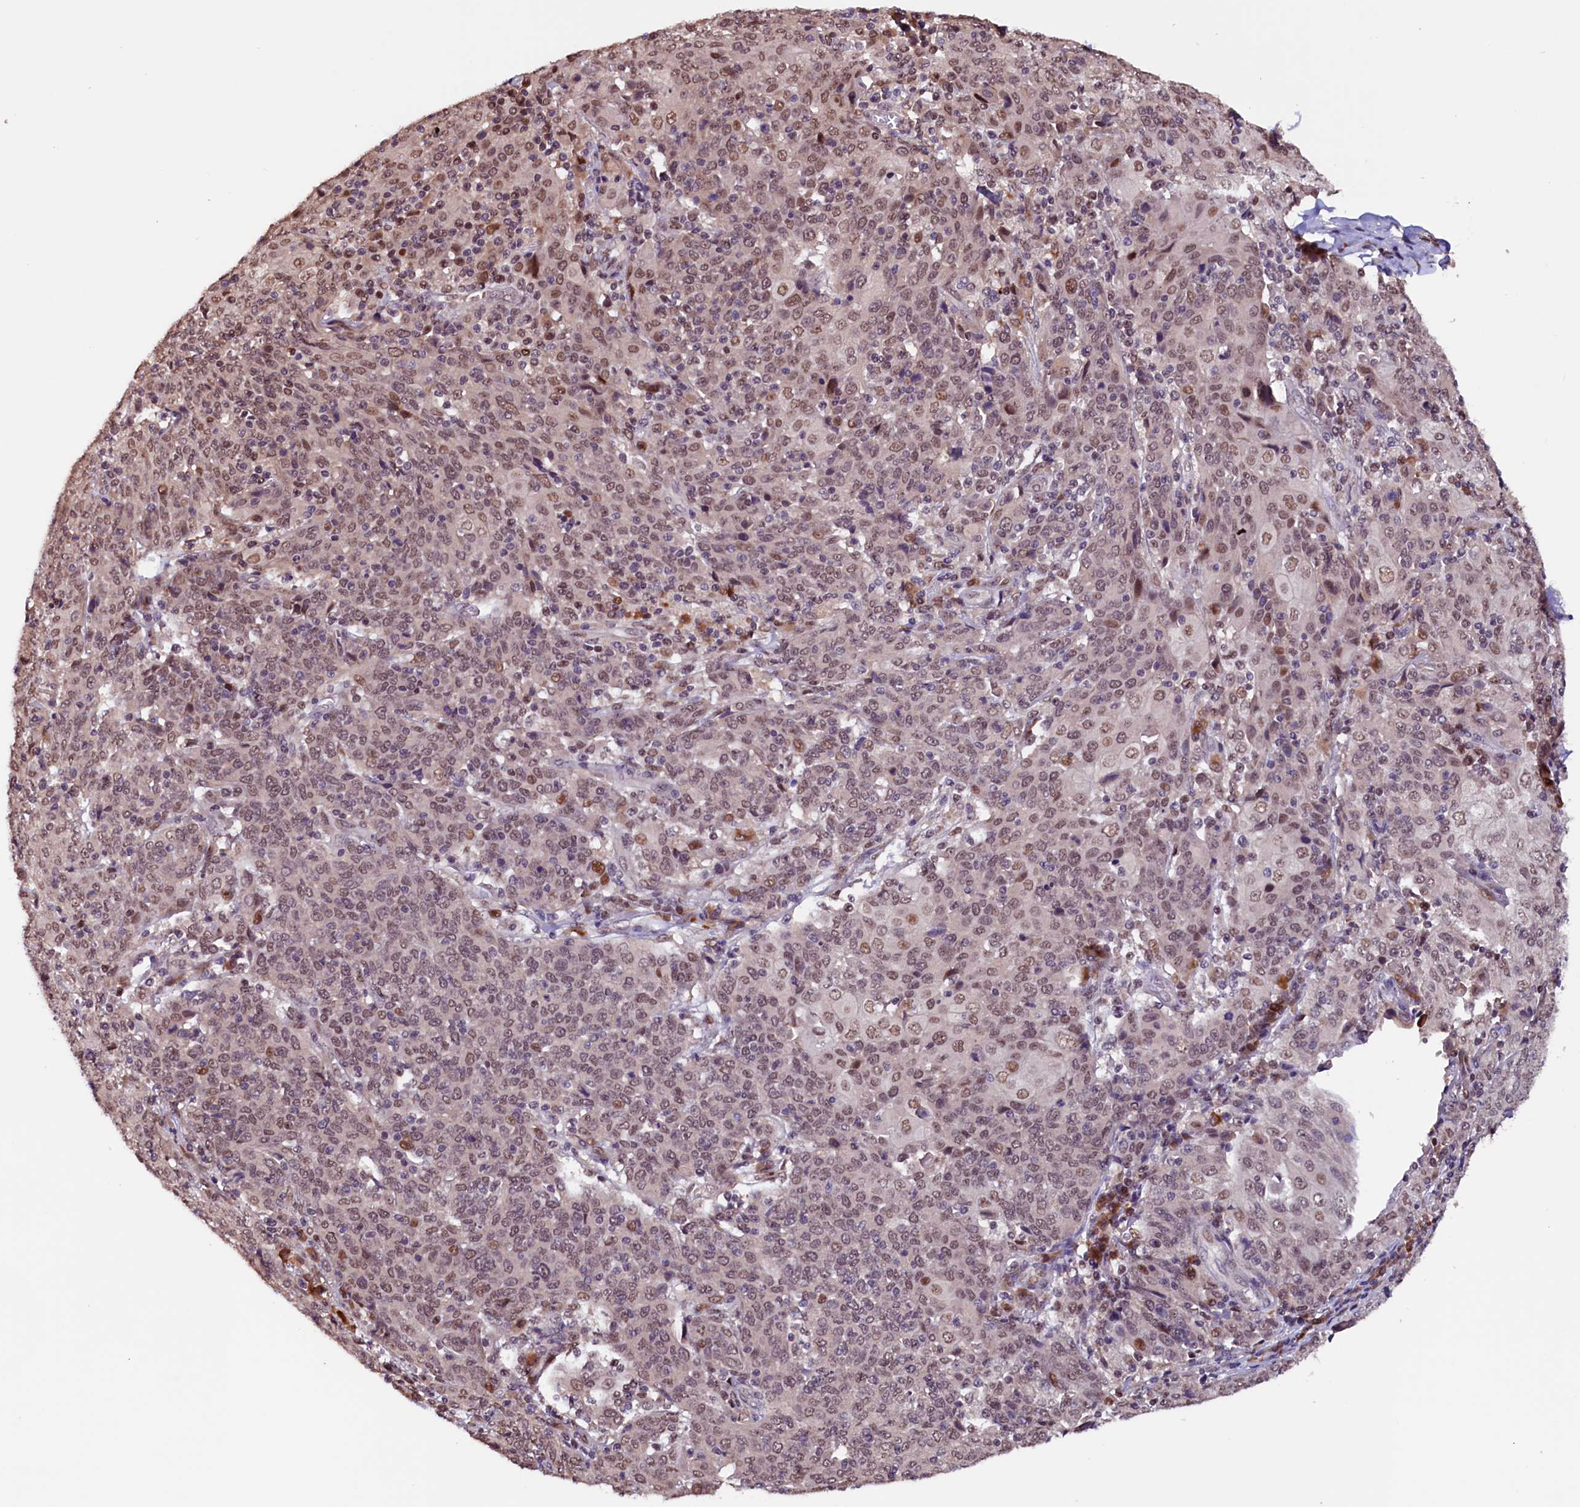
{"staining": {"intensity": "moderate", "quantity": ">75%", "location": "nuclear"}, "tissue": "cervical cancer", "cell_type": "Tumor cells", "image_type": "cancer", "snomed": [{"axis": "morphology", "description": "Squamous cell carcinoma, NOS"}, {"axis": "topography", "description": "Cervix"}], "caption": "IHC micrograph of cervical cancer stained for a protein (brown), which shows medium levels of moderate nuclear staining in approximately >75% of tumor cells.", "gene": "RNMT", "patient": {"sex": "female", "age": 67}}